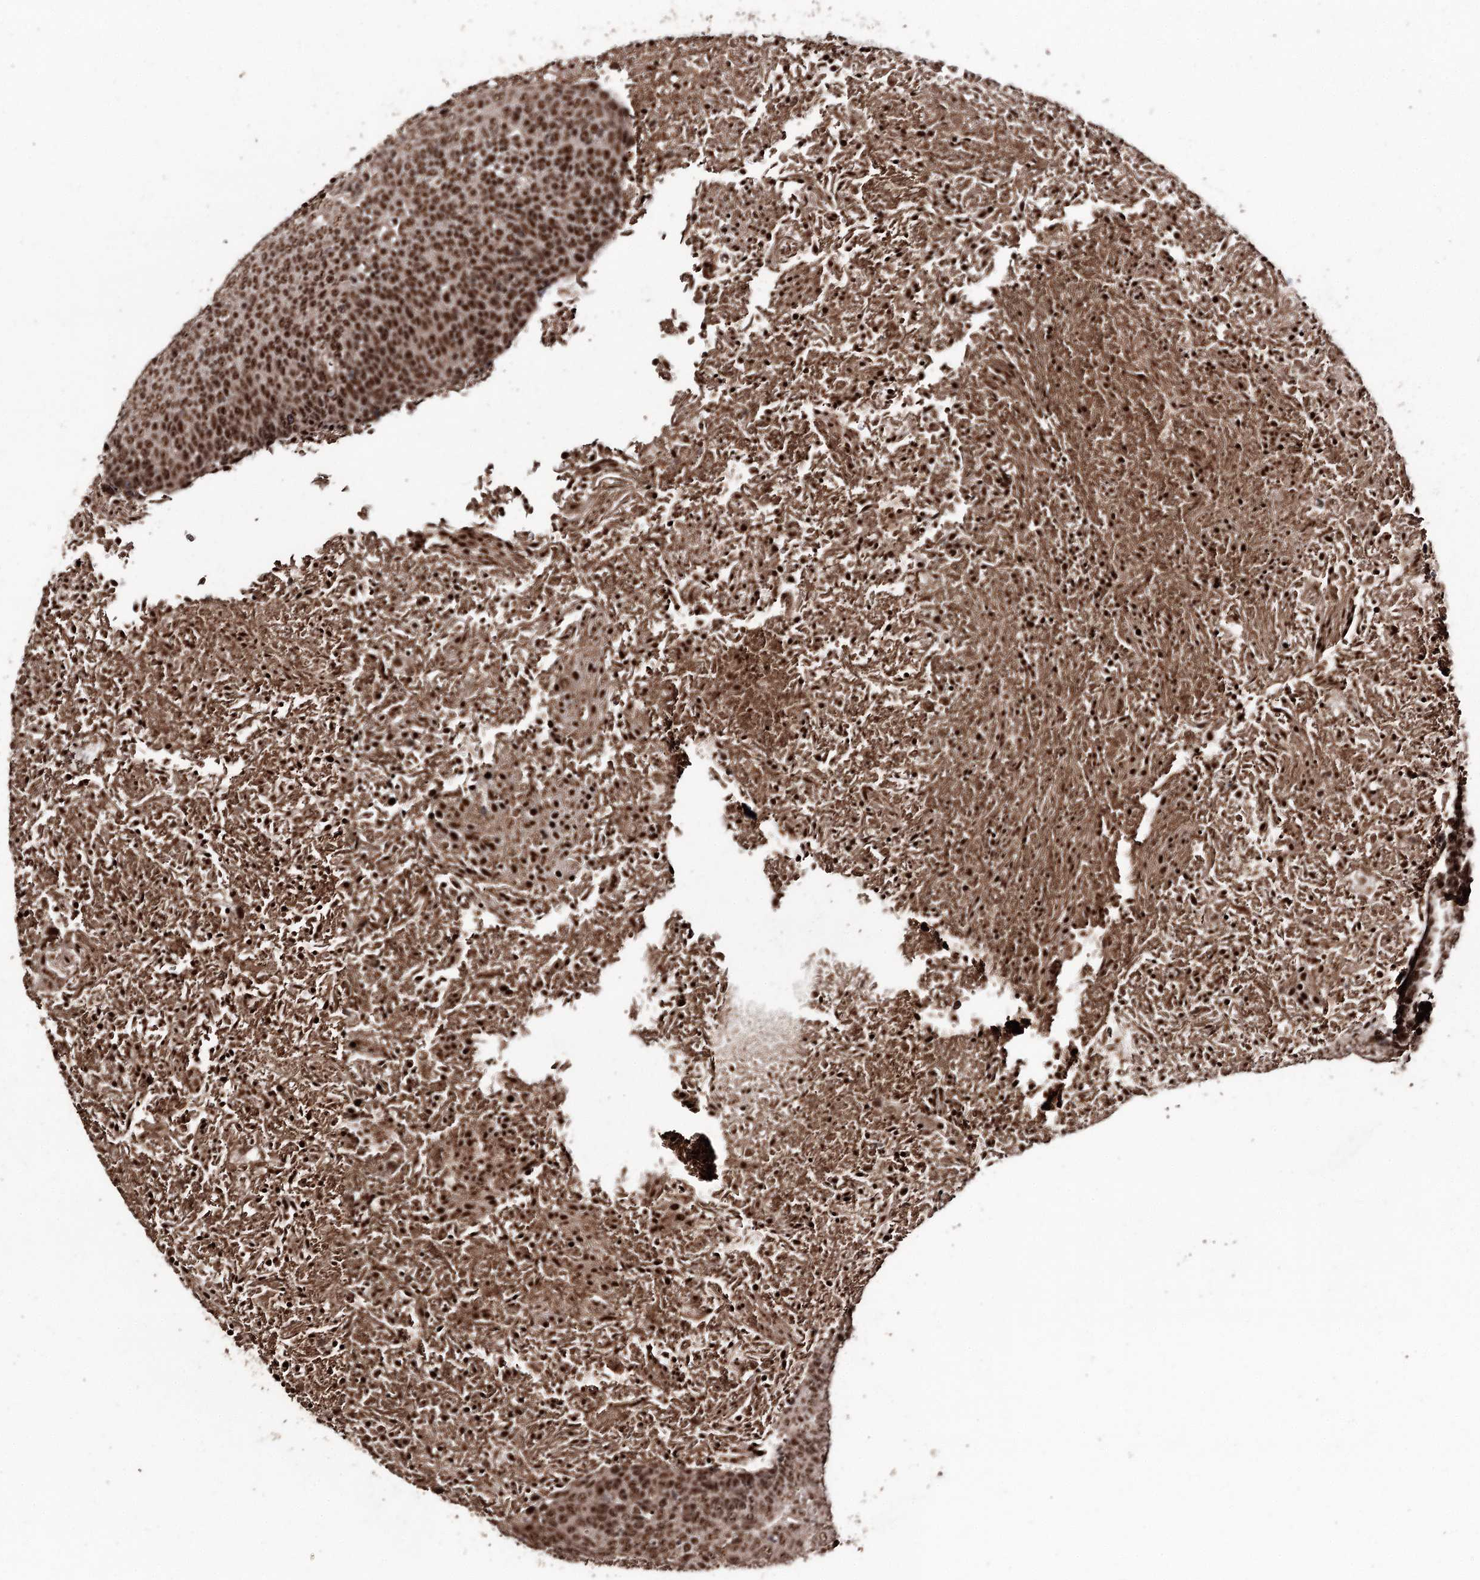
{"staining": {"intensity": "strong", "quantity": ">75%", "location": "nuclear"}, "tissue": "head and neck cancer", "cell_type": "Tumor cells", "image_type": "cancer", "snomed": [{"axis": "morphology", "description": "Squamous cell carcinoma, NOS"}, {"axis": "morphology", "description": "Squamous cell carcinoma, metastatic, NOS"}, {"axis": "topography", "description": "Lymph node"}, {"axis": "topography", "description": "Head-Neck"}], "caption": "A photomicrograph showing strong nuclear staining in about >75% of tumor cells in head and neck cancer (metastatic squamous cell carcinoma), as visualized by brown immunohistochemical staining.", "gene": "U2SURP", "patient": {"sex": "male", "age": 62}}